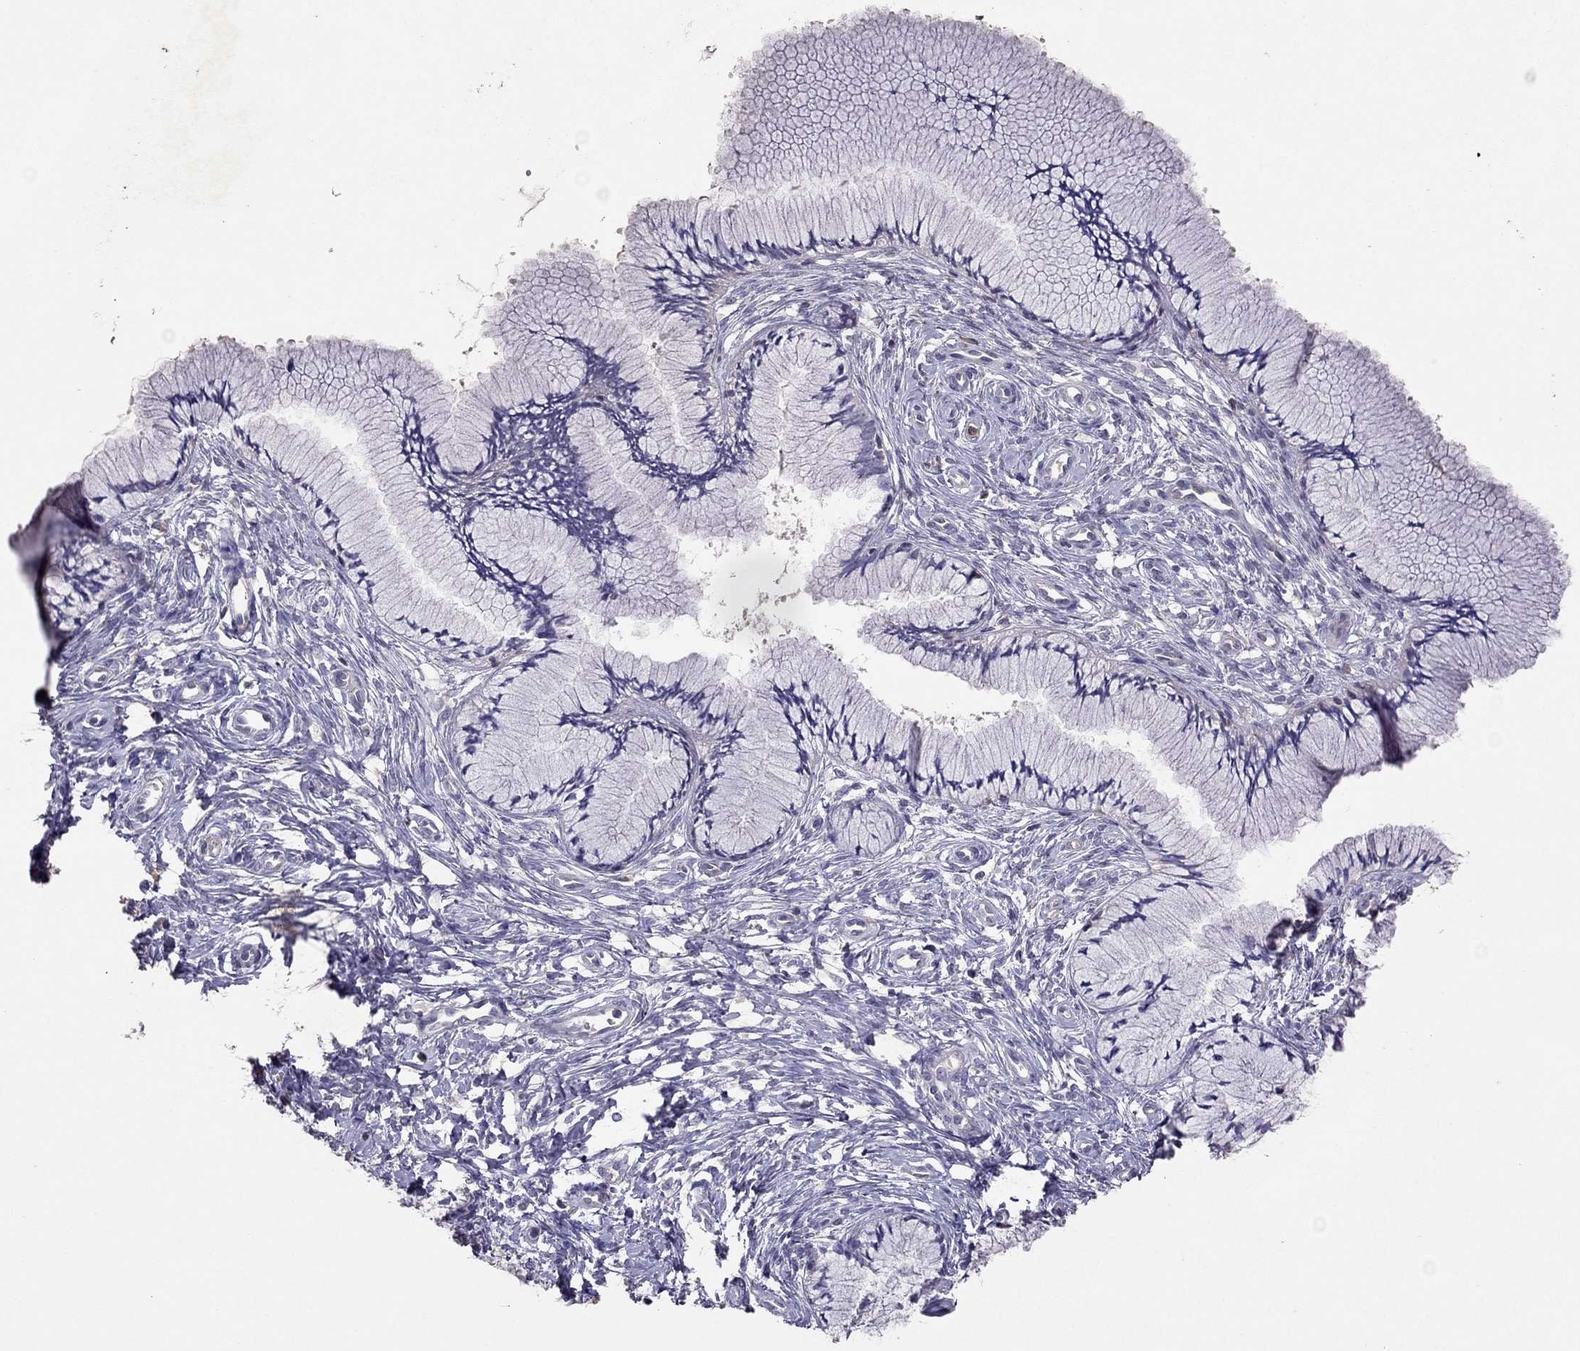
{"staining": {"intensity": "negative", "quantity": "none", "location": "none"}, "tissue": "cervix", "cell_type": "Glandular cells", "image_type": "normal", "snomed": [{"axis": "morphology", "description": "Normal tissue, NOS"}, {"axis": "topography", "description": "Cervix"}], "caption": "Immunohistochemical staining of normal cervix displays no significant expression in glandular cells. Brightfield microscopy of immunohistochemistry stained with DAB (3,3'-diaminobenzidine) (brown) and hematoxylin (blue), captured at high magnification.", "gene": "RFLNB", "patient": {"sex": "female", "age": 37}}